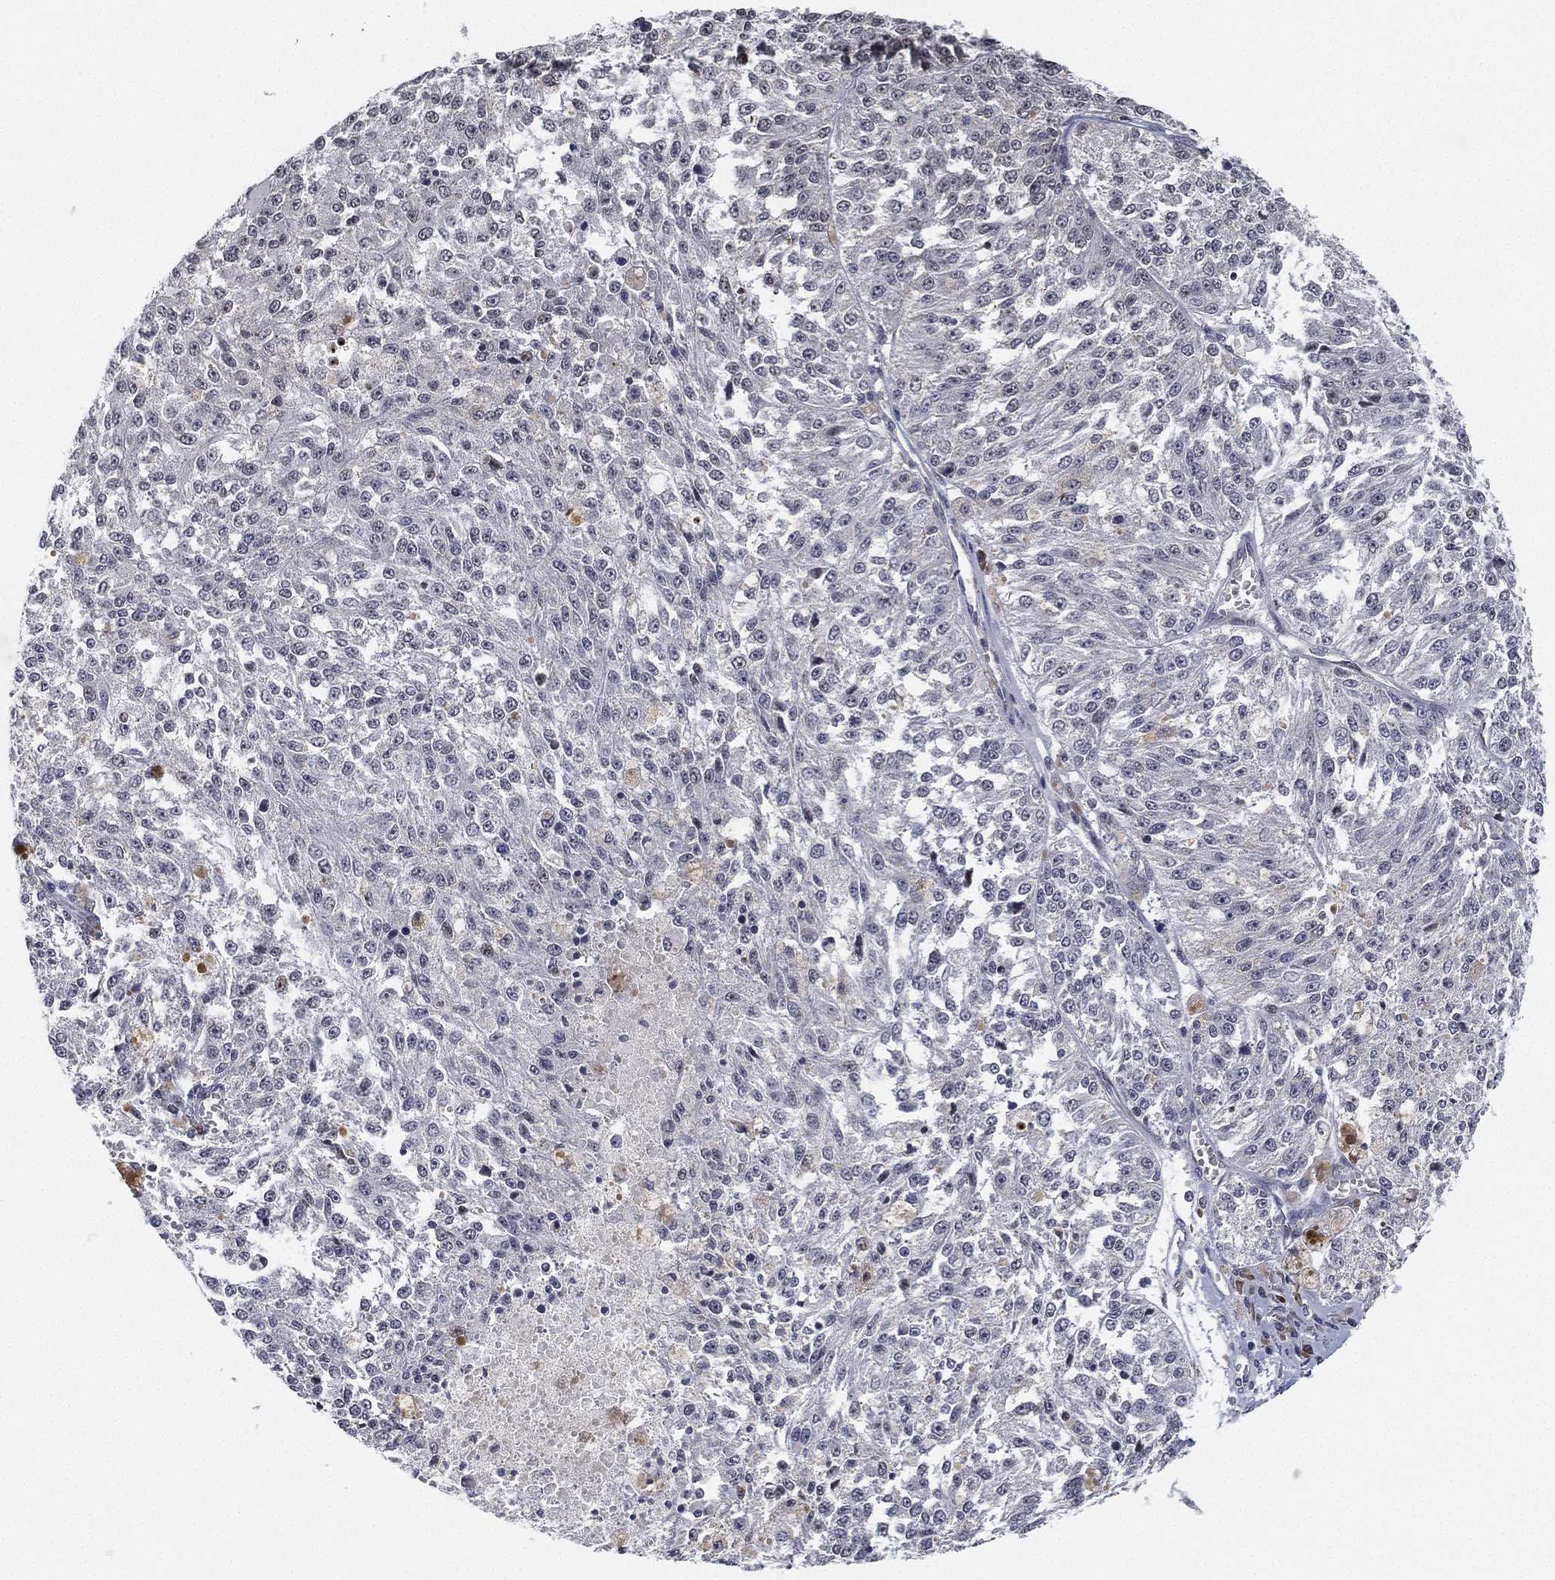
{"staining": {"intensity": "negative", "quantity": "none", "location": "none"}, "tissue": "melanoma", "cell_type": "Tumor cells", "image_type": "cancer", "snomed": [{"axis": "morphology", "description": "Malignant melanoma, Metastatic site"}, {"axis": "topography", "description": "Lymph node"}], "caption": "This image is of melanoma stained with IHC to label a protein in brown with the nuclei are counter-stained blue. There is no positivity in tumor cells. (IHC, brightfield microscopy, high magnification).", "gene": "PPP1R16B", "patient": {"sex": "female", "age": 64}}